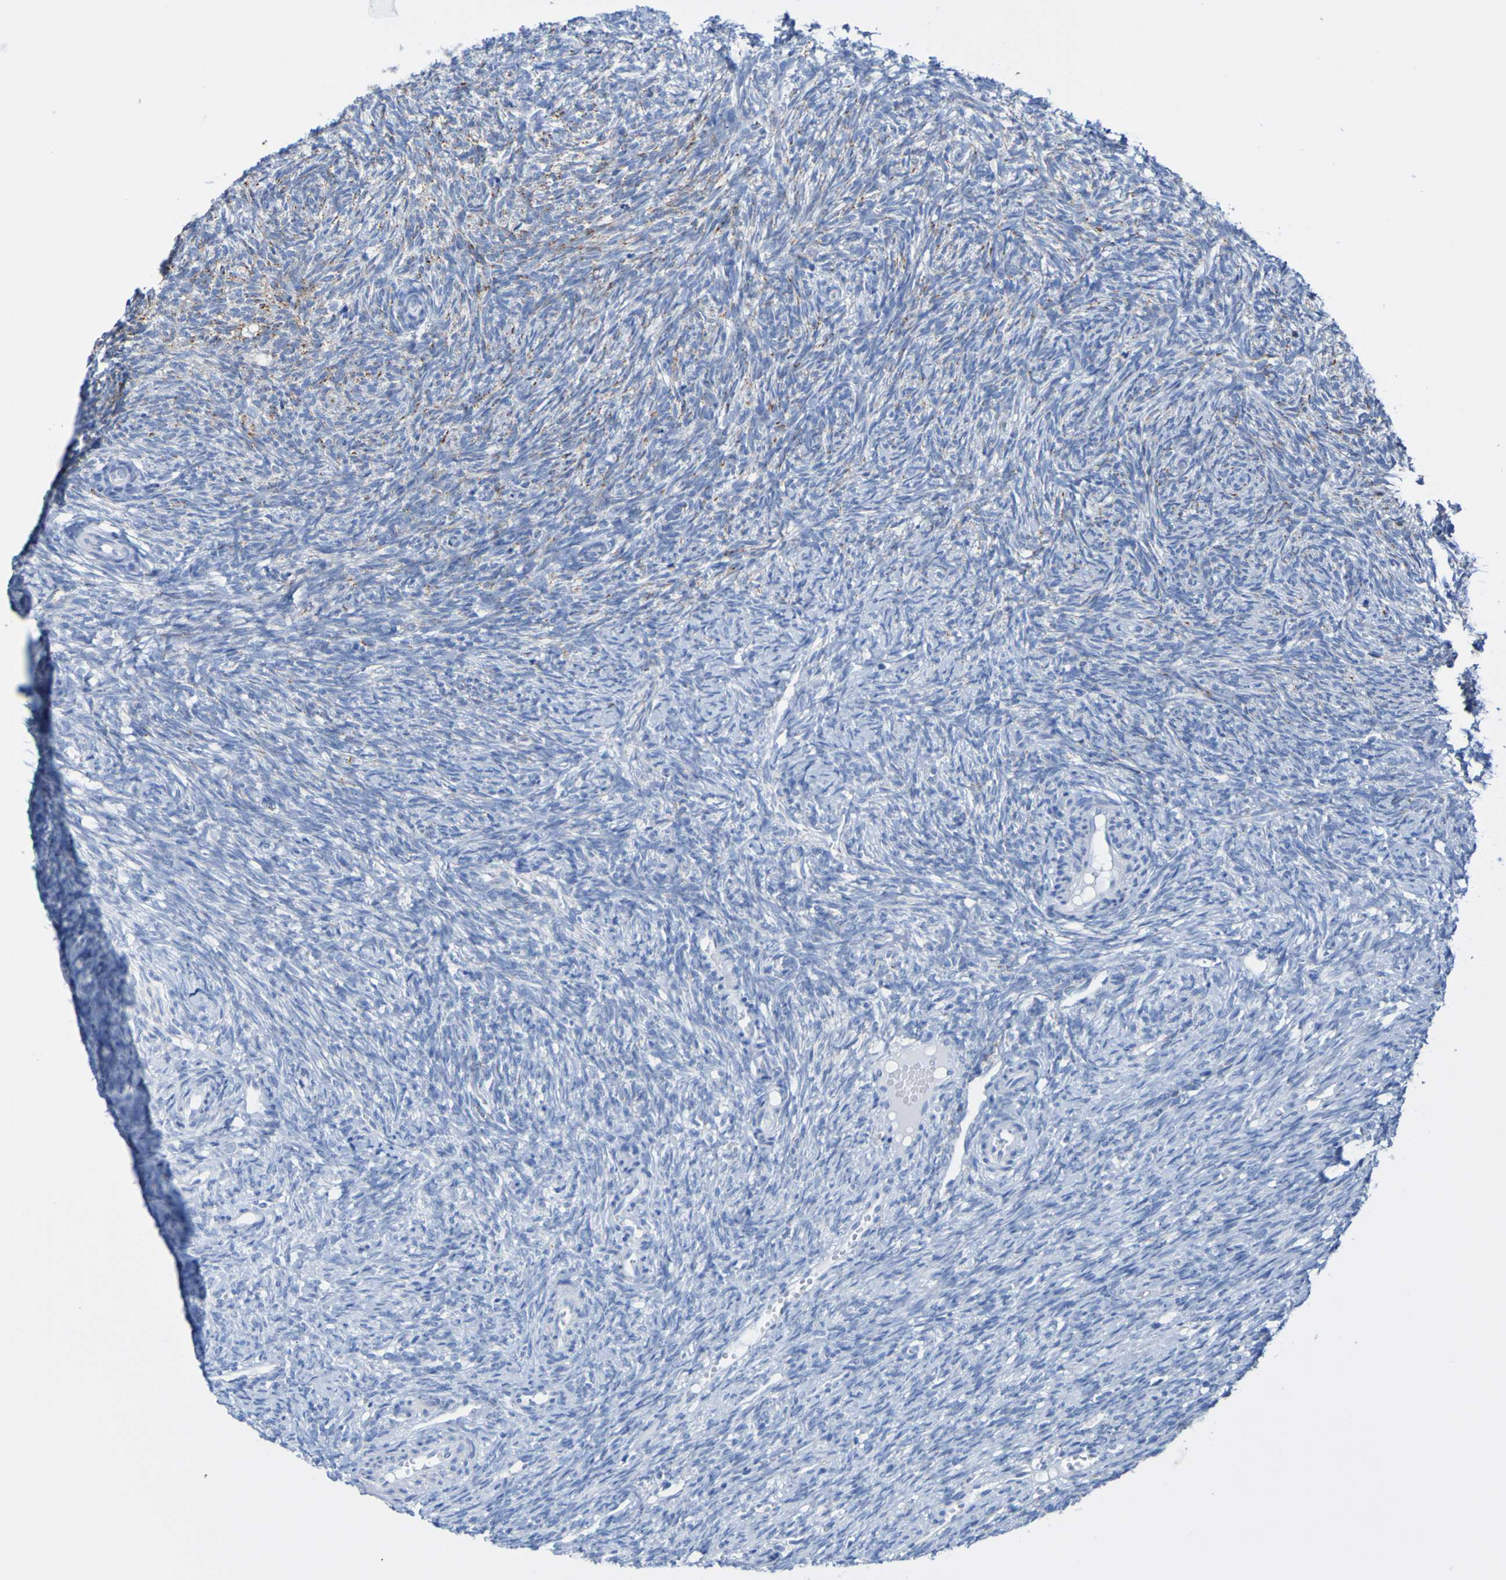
{"staining": {"intensity": "moderate", "quantity": "<25%", "location": "cytoplasmic/membranous"}, "tissue": "ovary", "cell_type": "Ovarian stroma cells", "image_type": "normal", "snomed": [{"axis": "morphology", "description": "Normal tissue, NOS"}, {"axis": "topography", "description": "Ovary"}], "caption": "Protein staining by immunohistochemistry (IHC) demonstrates moderate cytoplasmic/membranous positivity in approximately <25% of ovarian stroma cells in normal ovary.", "gene": "ACMSD", "patient": {"sex": "female", "age": 41}}